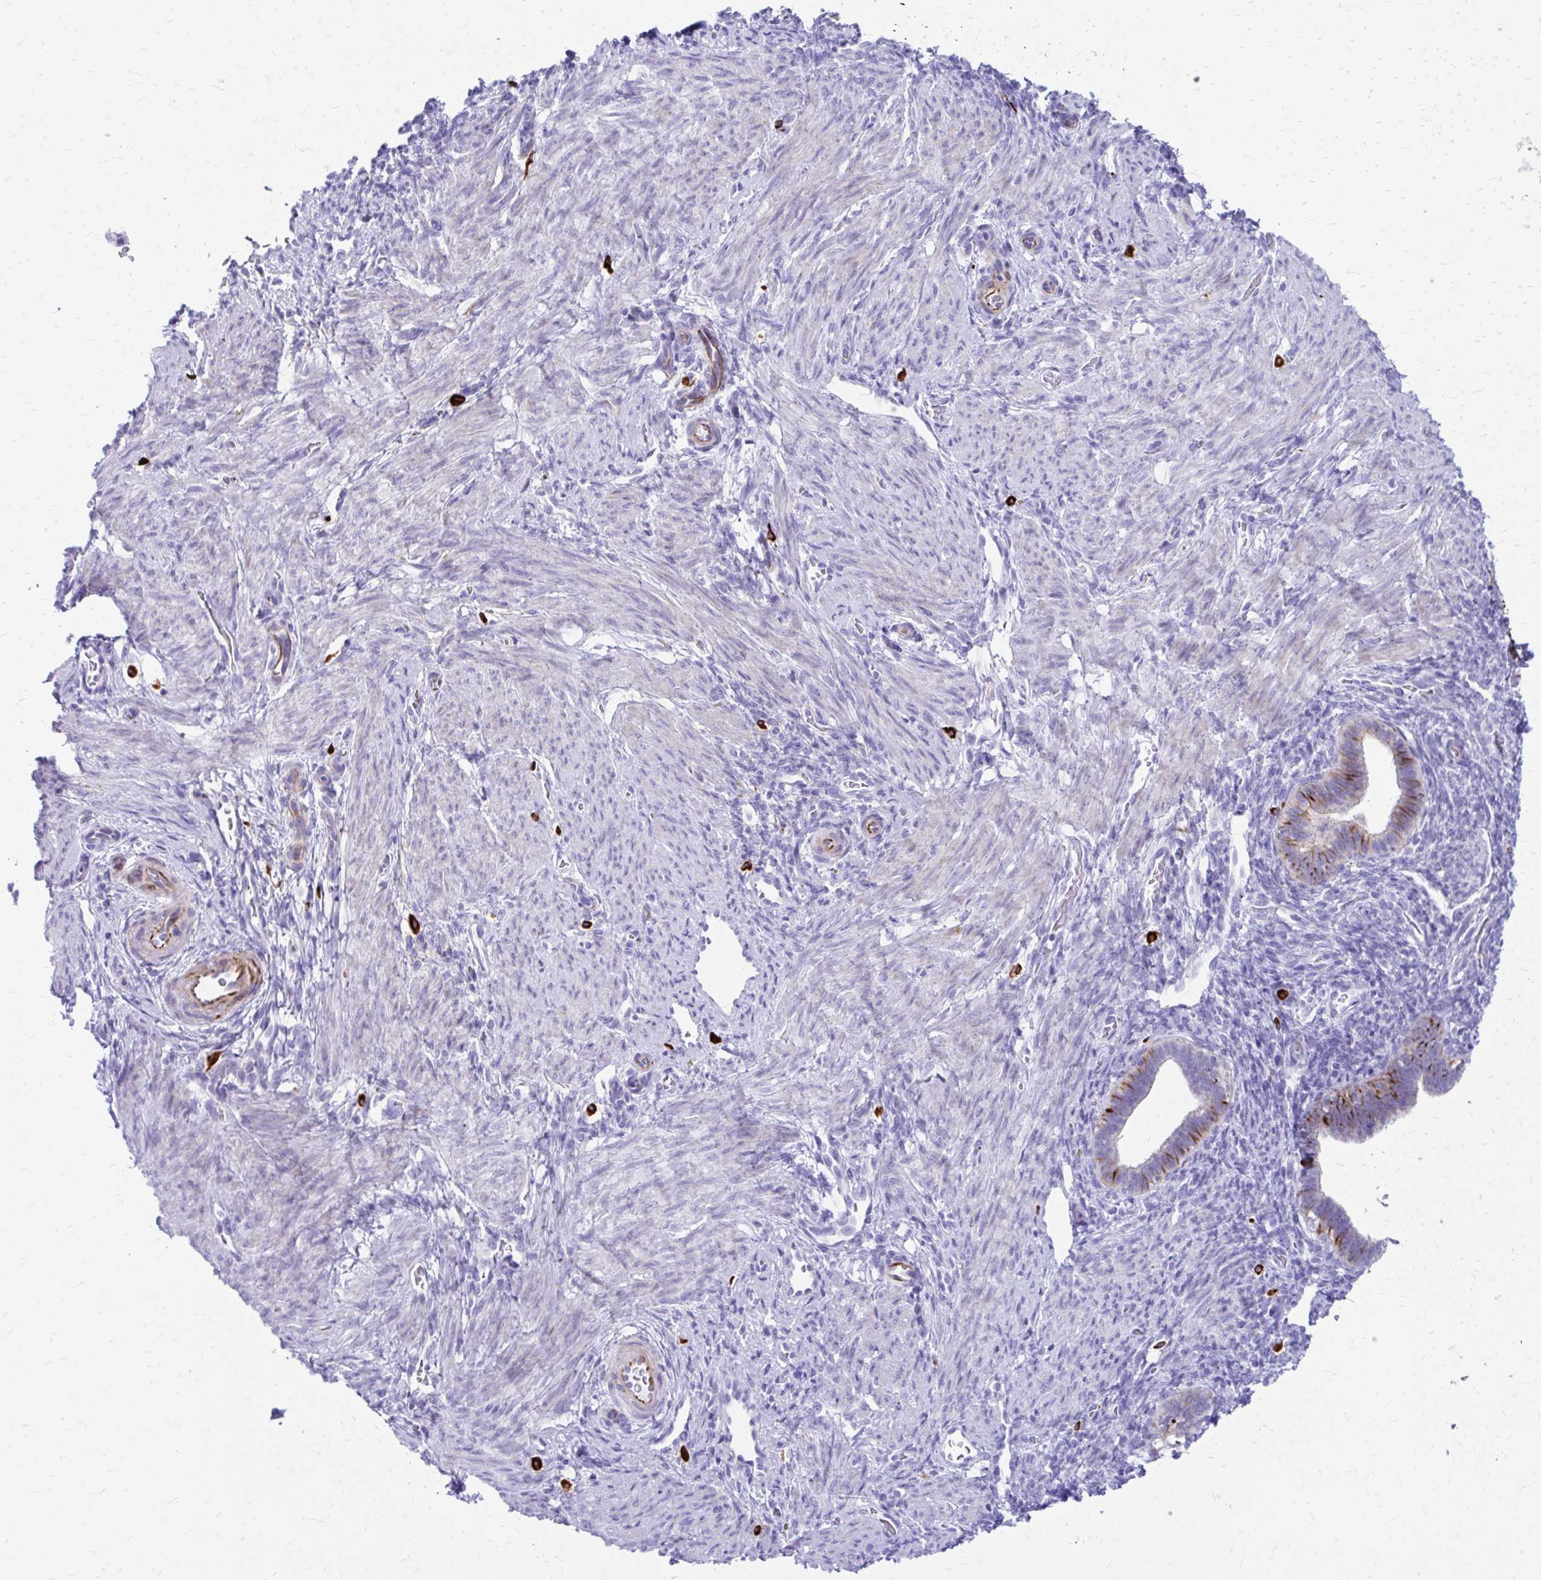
{"staining": {"intensity": "negative", "quantity": "none", "location": "none"}, "tissue": "endometrium", "cell_type": "Cells in endometrial stroma", "image_type": "normal", "snomed": [{"axis": "morphology", "description": "Normal tissue, NOS"}, {"axis": "topography", "description": "Endometrium"}], "caption": "This is a image of immunohistochemistry staining of unremarkable endometrium, which shows no expression in cells in endometrial stroma. (DAB (3,3'-diaminobenzidine) immunohistochemistry (IHC) visualized using brightfield microscopy, high magnification).", "gene": "ZNF699", "patient": {"sex": "female", "age": 34}}